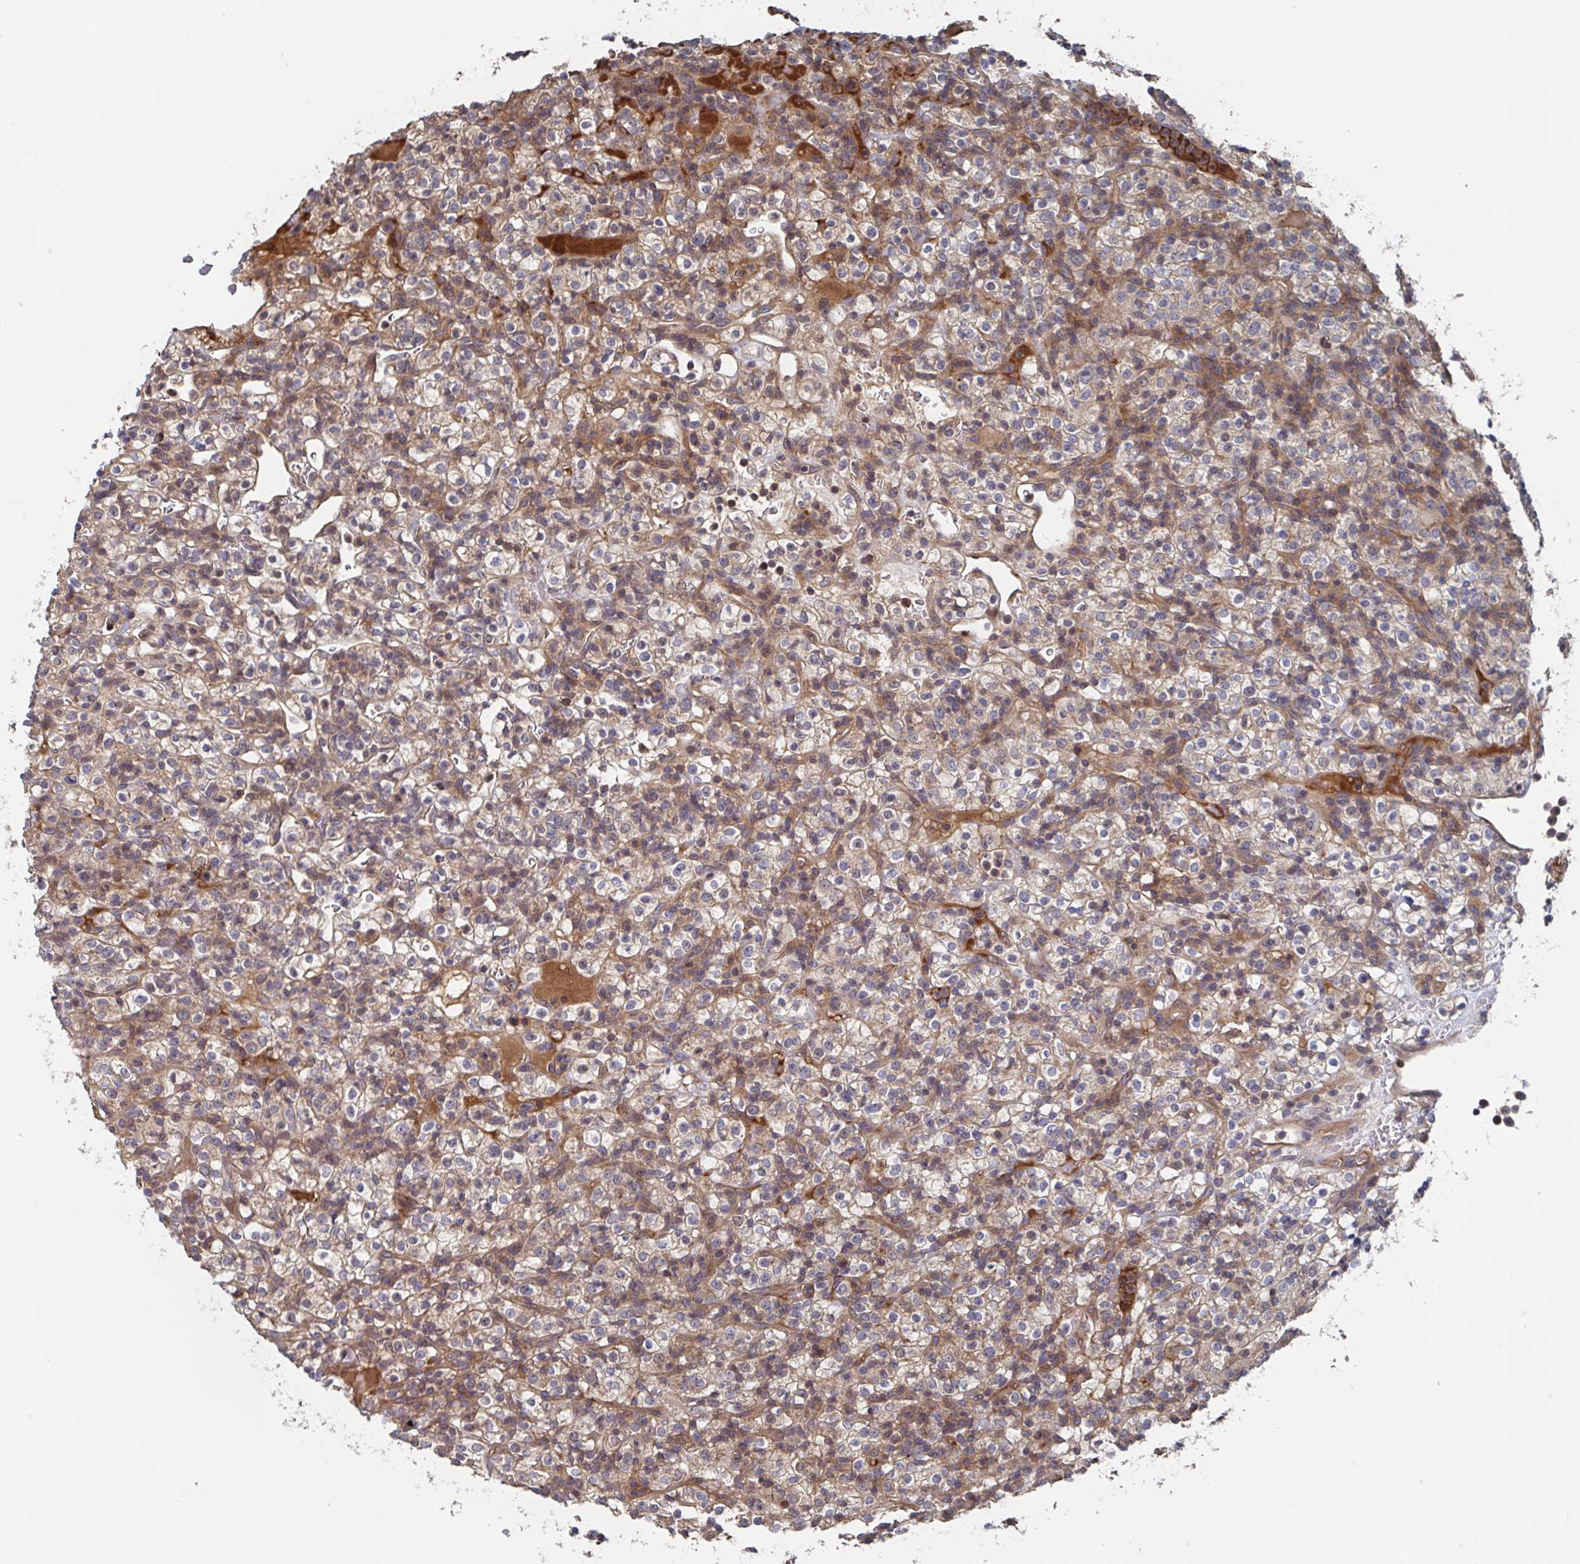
{"staining": {"intensity": "weak", "quantity": ">75%", "location": "cytoplasmic/membranous"}, "tissue": "renal cancer", "cell_type": "Tumor cells", "image_type": "cancer", "snomed": [{"axis": "morphology", "description": "Normal tissue, NOS"}, {"axis": "morphology", "description": "Adenocarcinoma, NOS"}, {"axis": "topography", "description": "Kidney"}], "caption": "A brown stain labels weak cytoplasmic/membranous expression of a protein in human renal adenocarcinoma tumor cells.", "gene": "DHRS12", "patient": {"sex": "female", "age": 72}}